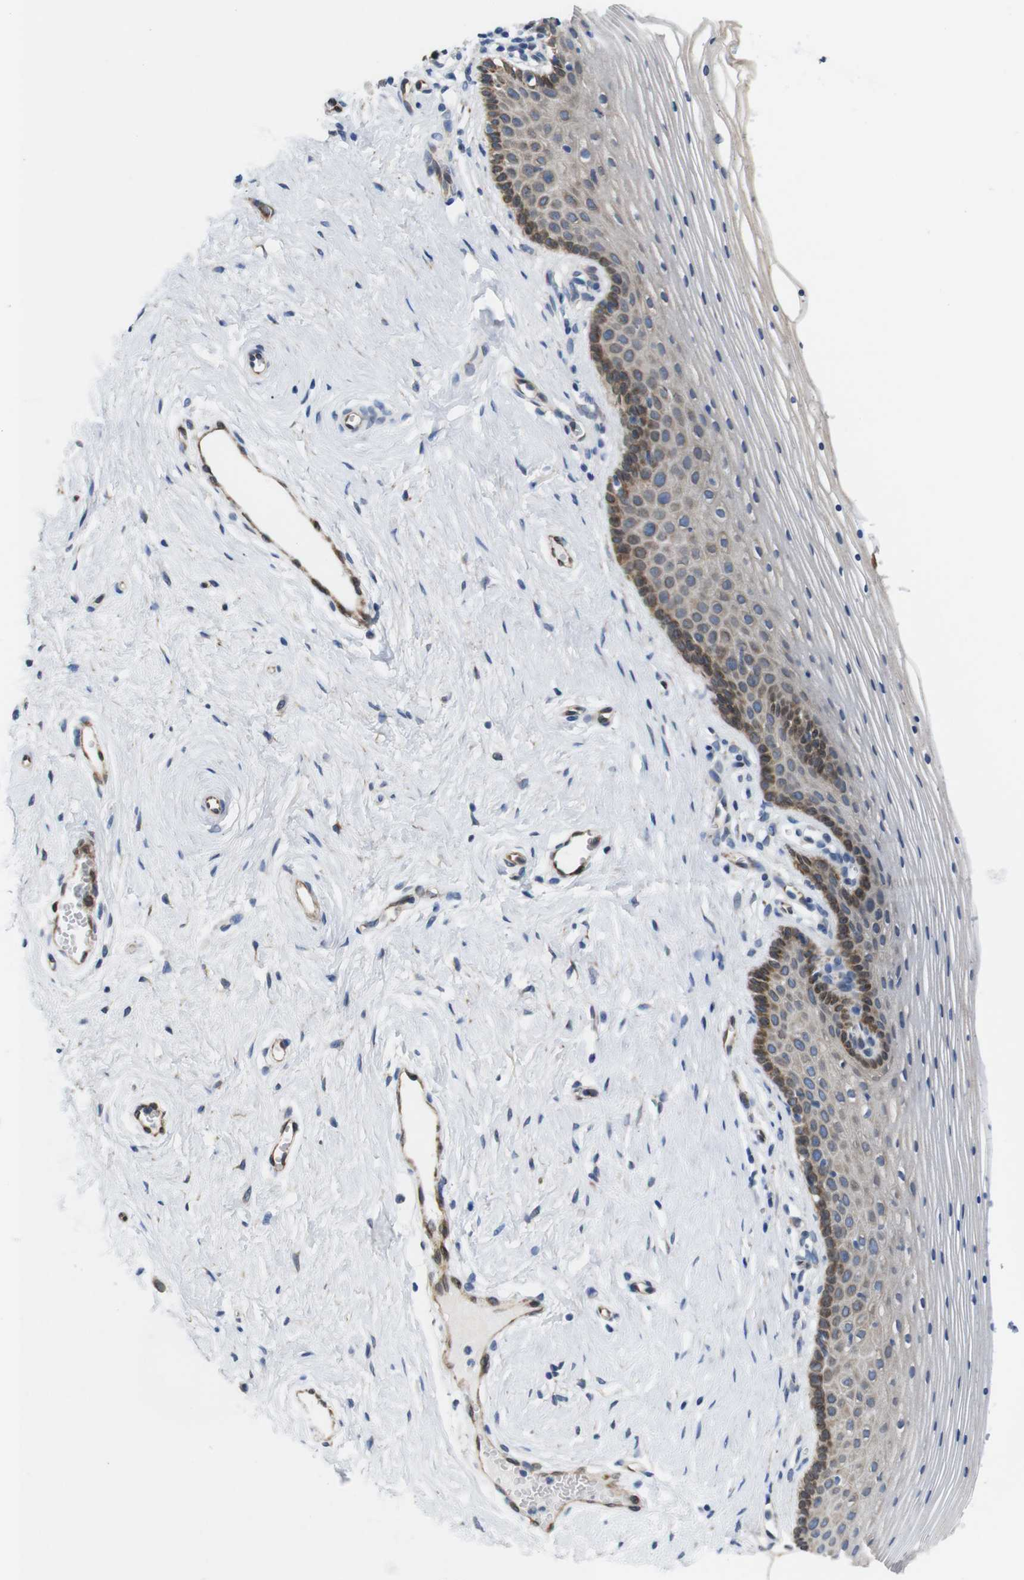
{"staining": {"intensity": "moderate", "quantity": "<25%", "location": "cytoplasmic/membranous"}, "tissue": "vagina", "cell_type": "Squamous epithelial cells", "image_type": "normal", "snomed": [{"axis": "morphology", "description": "Normal tissue, NOS"}, {"axis": "topography", "description": "Vagina"}], "caption": "Vagina was stained to show a protein in brown. There is low levels of moderate cytoplasmic/membranous positivity in approximately <25% of squamous epithelial cells. The staining was performed using DAB (3,3'-diaminobenzidine) to visualize the protein expression in brown, while the nuclei were stained in blue with hematoxylin (Magnification: 20x).", "gene": "HACD3", "patient": {"sex": "female", "age": 32}}